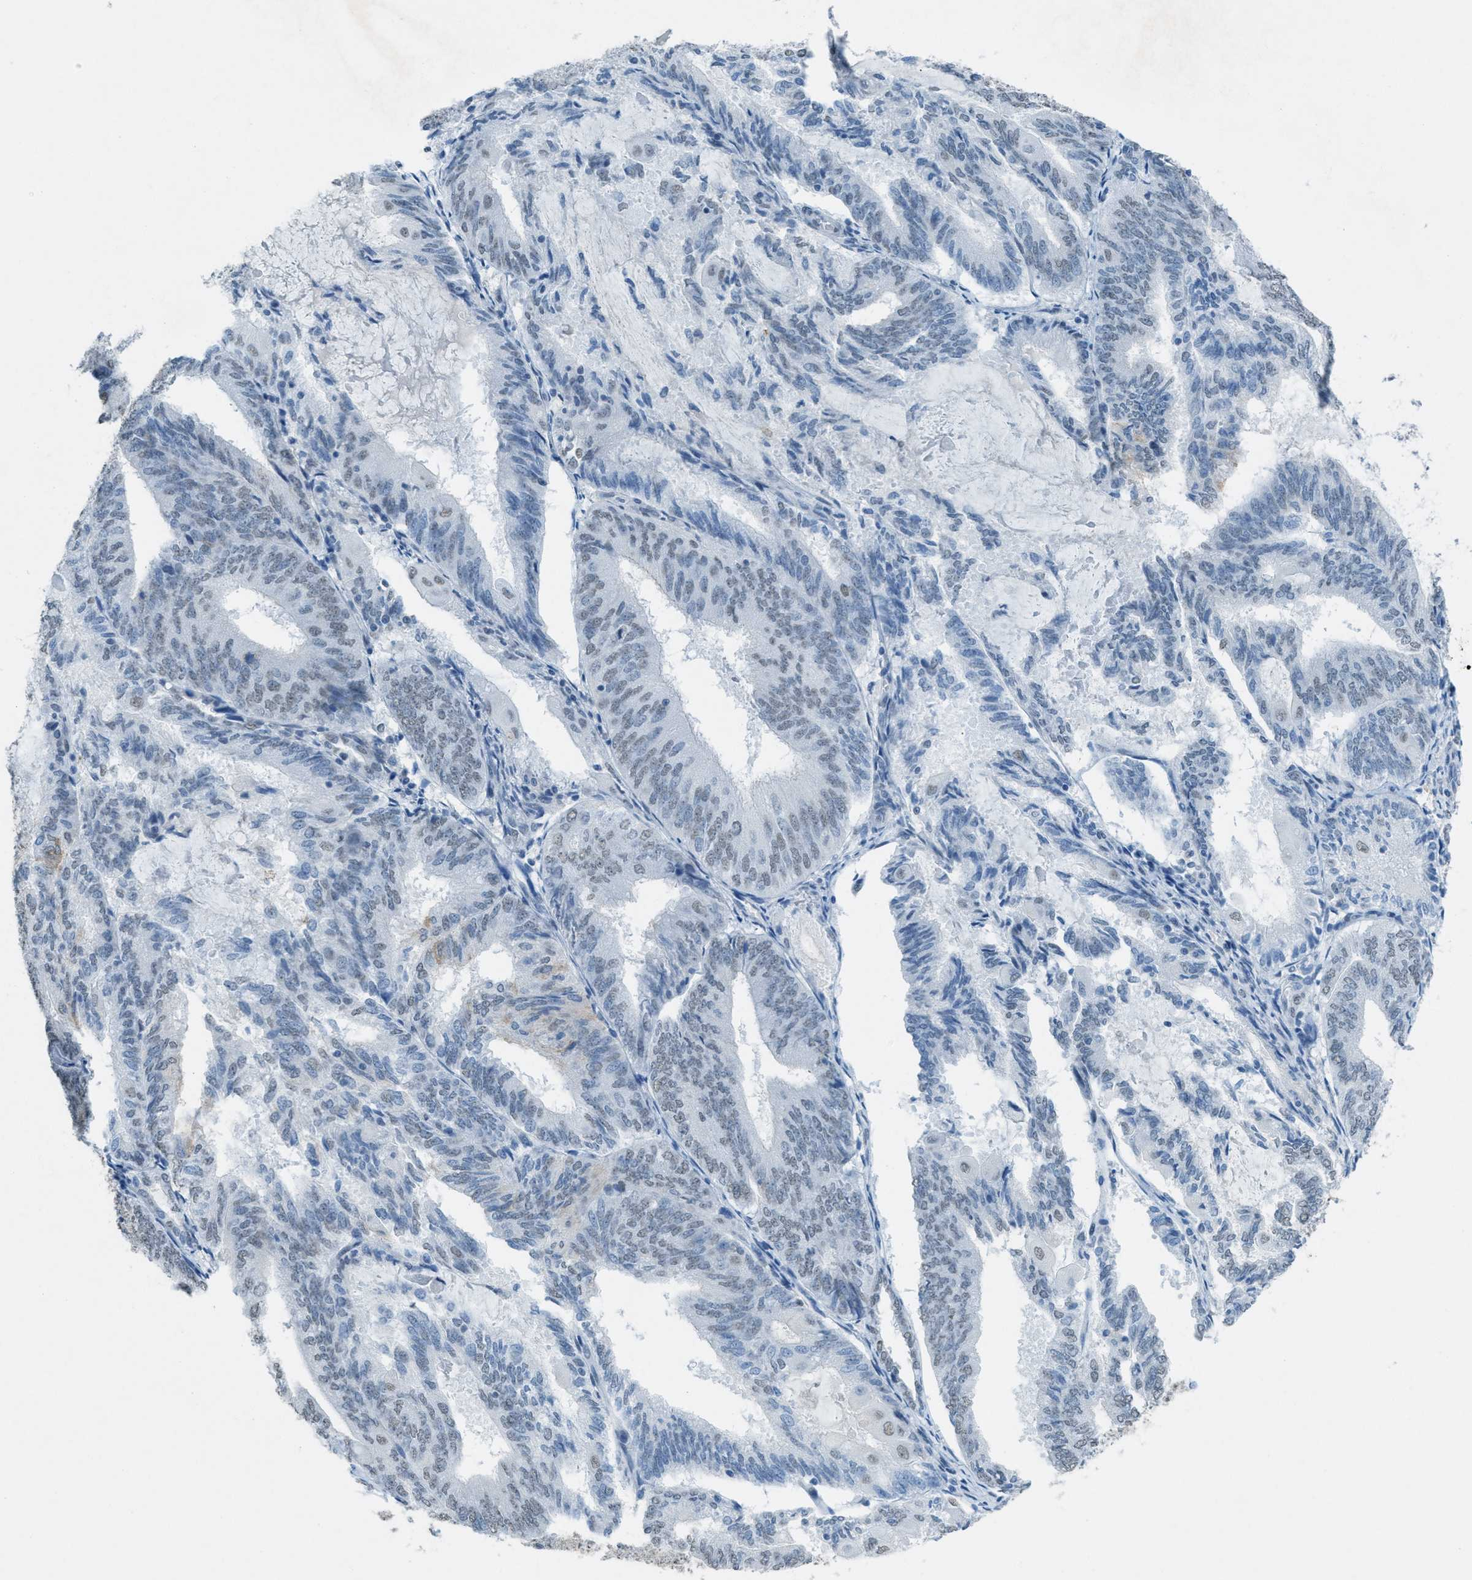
{"staining": {"intensity": "weak", "quantity": "25%-75%", "location": "nuclear"}, "tissue": "endometrial cancer", "cell_type": "Tumor cells", "image_type": "cancer", "snomed": [{"axis": "morphology", "description": "Adenocarcinoma, NOS"}, {"axis": "topography", "description": "Endometrium"}], "caption": "Endometrial cancer (adenocarcinoma) stained with DAB immunohistochemistry exhibits low levels of weak nuclear staining in approximately 25%-75% of tumor cells.", "gene": "TTC13", "patient": {"sex": "female", "age": 81}}